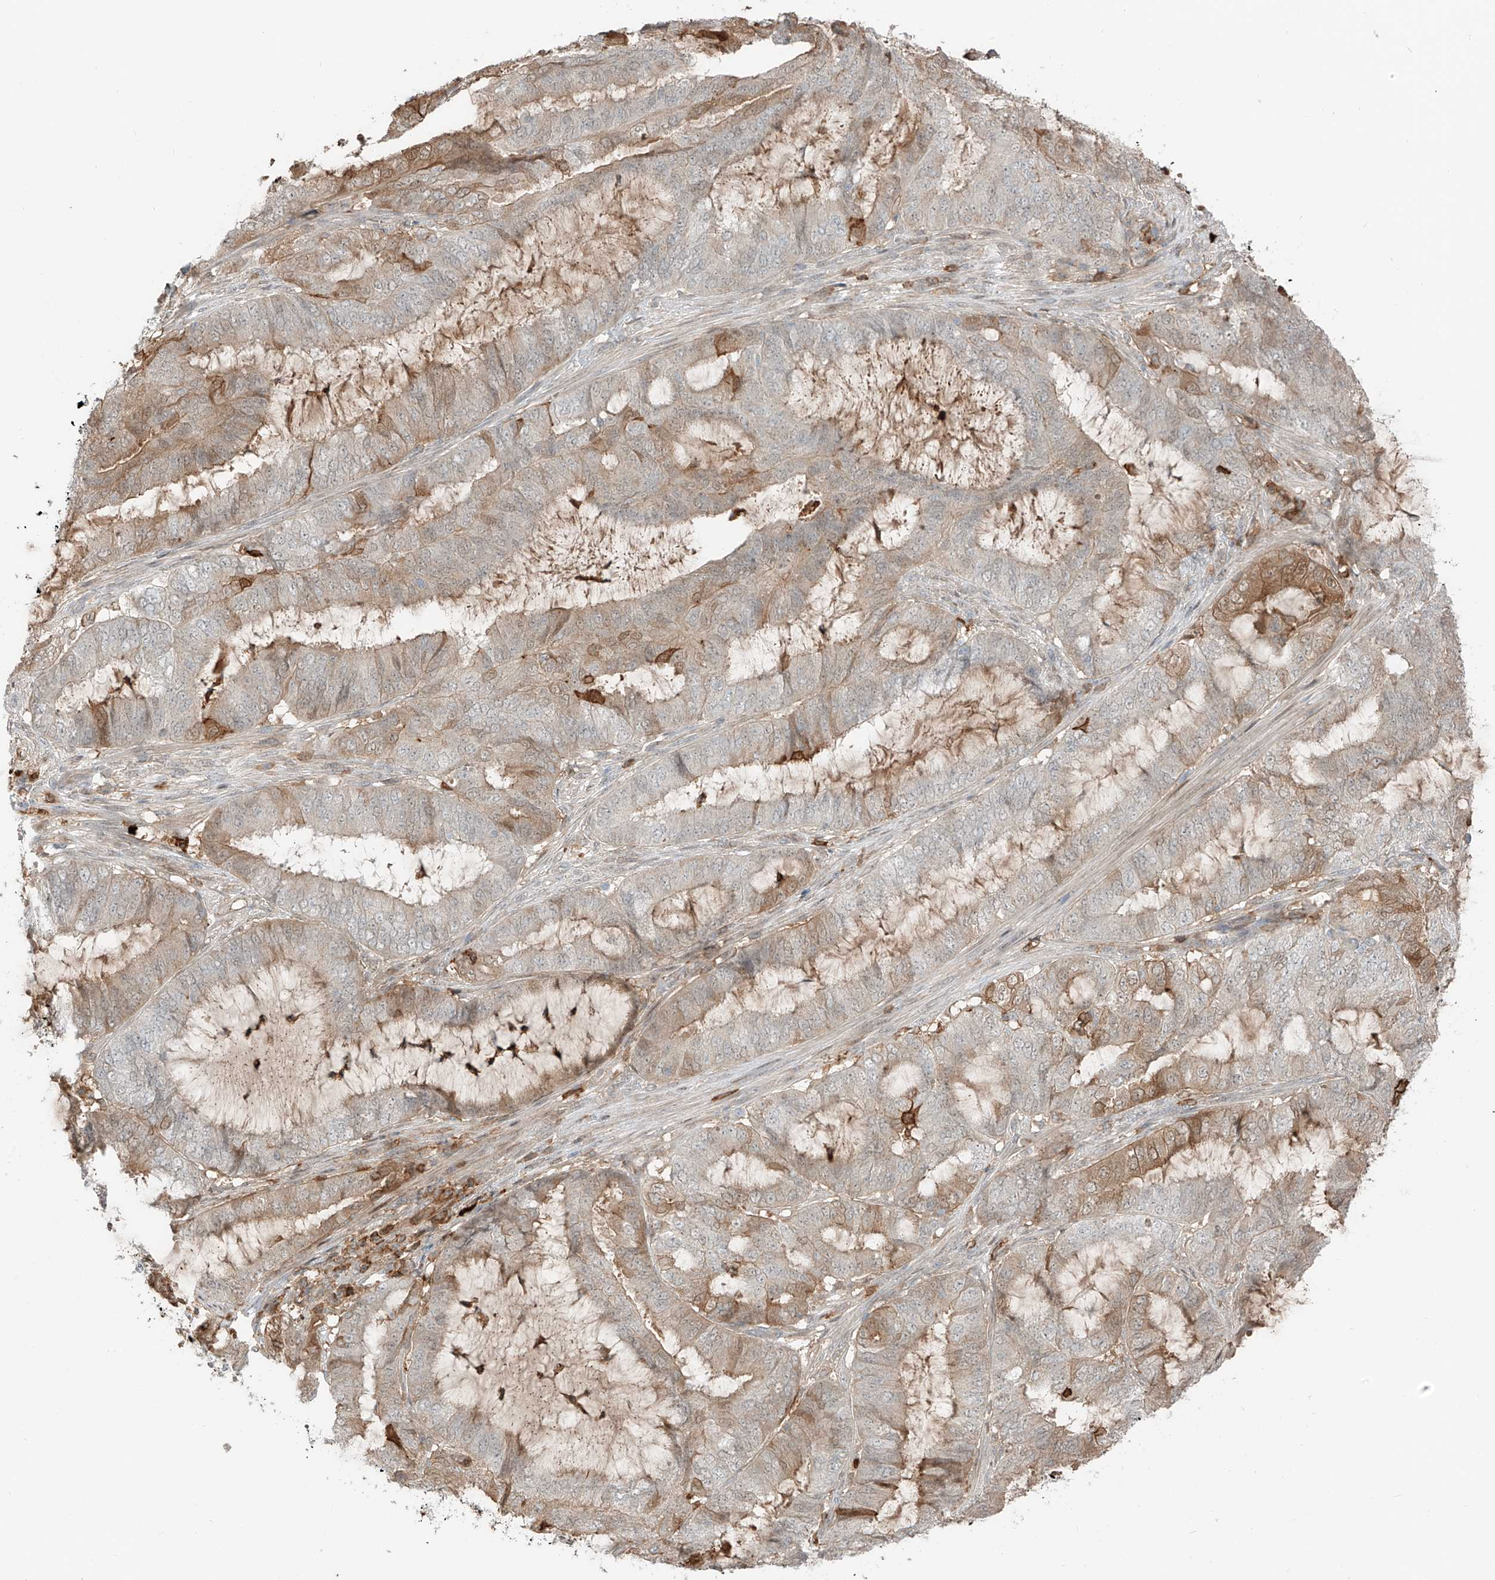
{"staining": {"intensity": "moderate", "quantity": "<25%", "location": "cytoplasmic/membranous"}, "tissue": "endometrial cancer", "cell_type": "Tumor cells", "image_type": "cancer", "snomed": [{"axis": "morphology", "description": "Adenocarcinoma, NOS"}, {"axis": "topography", "description": "Endometrium"}], "caption": "Immunohistochemistry (IHC) of endometrial cancer exhibits low levels of moderate cytoplasmic/membranous expression in approximately <25% of tumor cells.", "gene": "CEP162", "patient": {"sex": "female", "age": 51}}